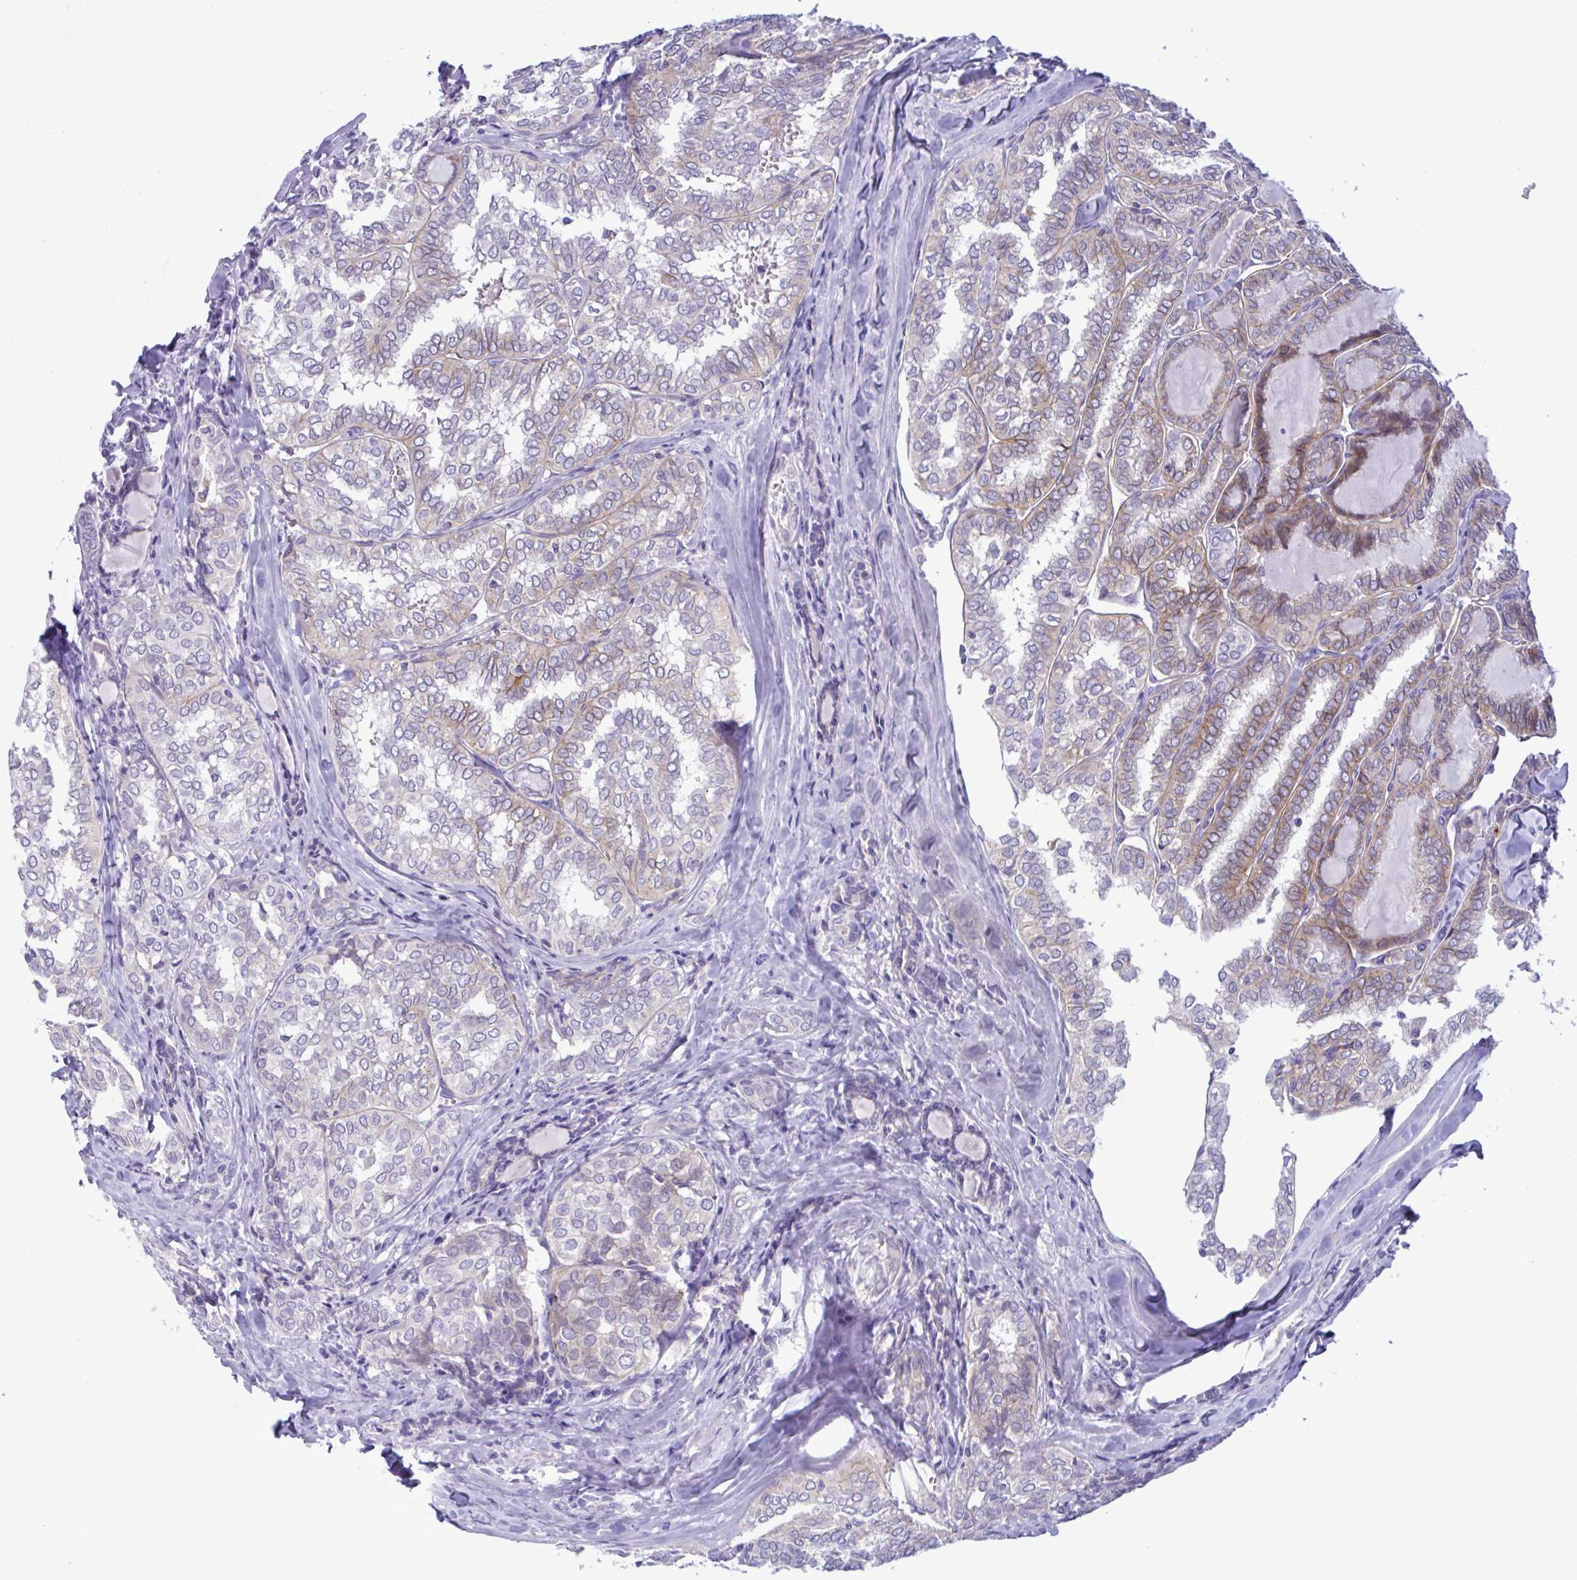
{"staining": {"intensity": "weak", "quantity": "25%-75%", "location": "cytoplasmic/membranous"}, "tissue": "thyroid cancer", "cell_type": "Tumor cells", "image_type": "cancer", "snomed": [{"axis": "morphology", "description": "Papillary adenocarcinoma, NOS"}, {"axis": "topography", "description": "Thyroid gland"}], "caption": "High-magnification brightfield microscopy of thyroid cancer (papillary adenocarcinoma) stained with DAB (brown) and counterstained with hematoxylin (blue). tumor cells exhibit weak cytoplasmic/membranous staining is identified in about25%-75% of cells.", "gene": "SREBF1", "patient": {"sex": "female", "age": 30}}